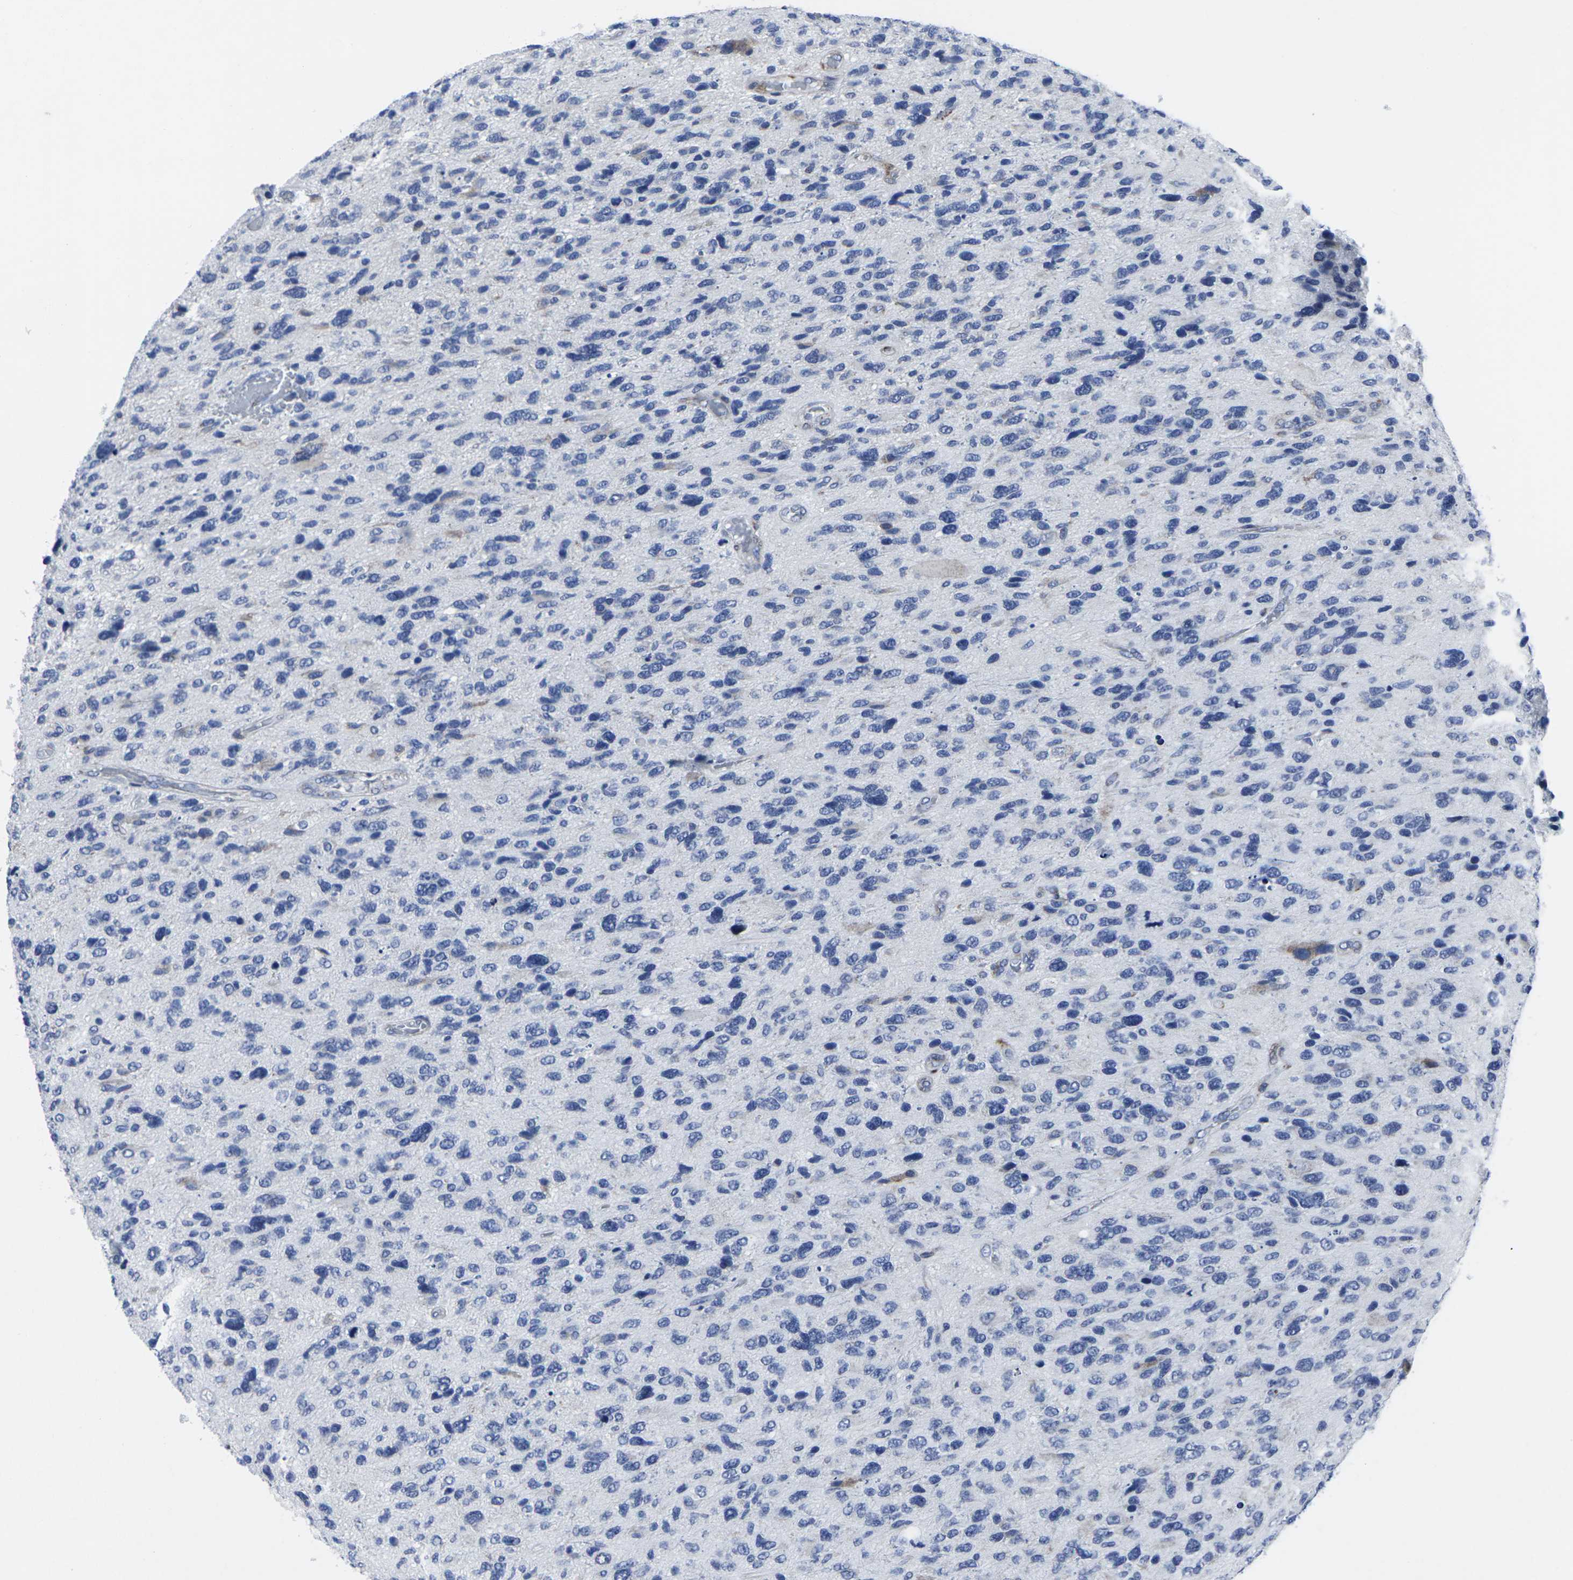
{"staining": {"intensity": "negative", "quantity": "none", "location": "none"}, "tissue": "glioma", "cell_type": "Tumor cells", "image_type": "cancer", "snomed": [{"axis": "morphology", "description": "Glioma, malignant, High grade"}, {"axis": "topography", "description": "Brain"}], "caption": "This is an immunohistochemistry (IHC) image of human glioma. There is no positivity in tumor cells.", "gene": "RPN1", "patient": {"sex": "female", "age": 58}}